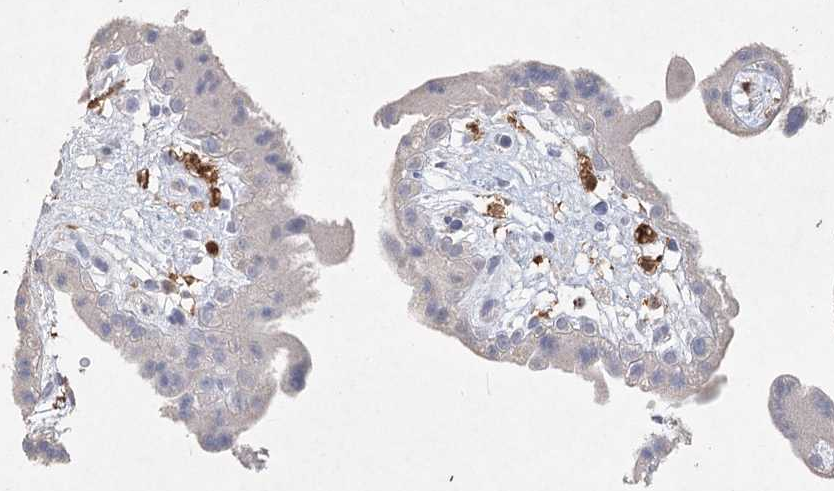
{"staining": {"intensity": "negative", "quantity": "none", "location": "none"}, "tissue": "placenta", "cell_type": "Decidual cells", "image_type": "normal", "snomed": [{"axis": "morphology", "description": "Normal tissue, NOS"}, {"axis": "topography", "description": "Placenta"}], "caption": "An immunohistochemistry micrograph of benign placenta is shown. There is no staining in decidual cells of placenta. (Immunohistochemistry (ihc), brightfield microscopy, high magnification).", "gene": "ARSI", "patient": {"sex": "female", "age": 18}}